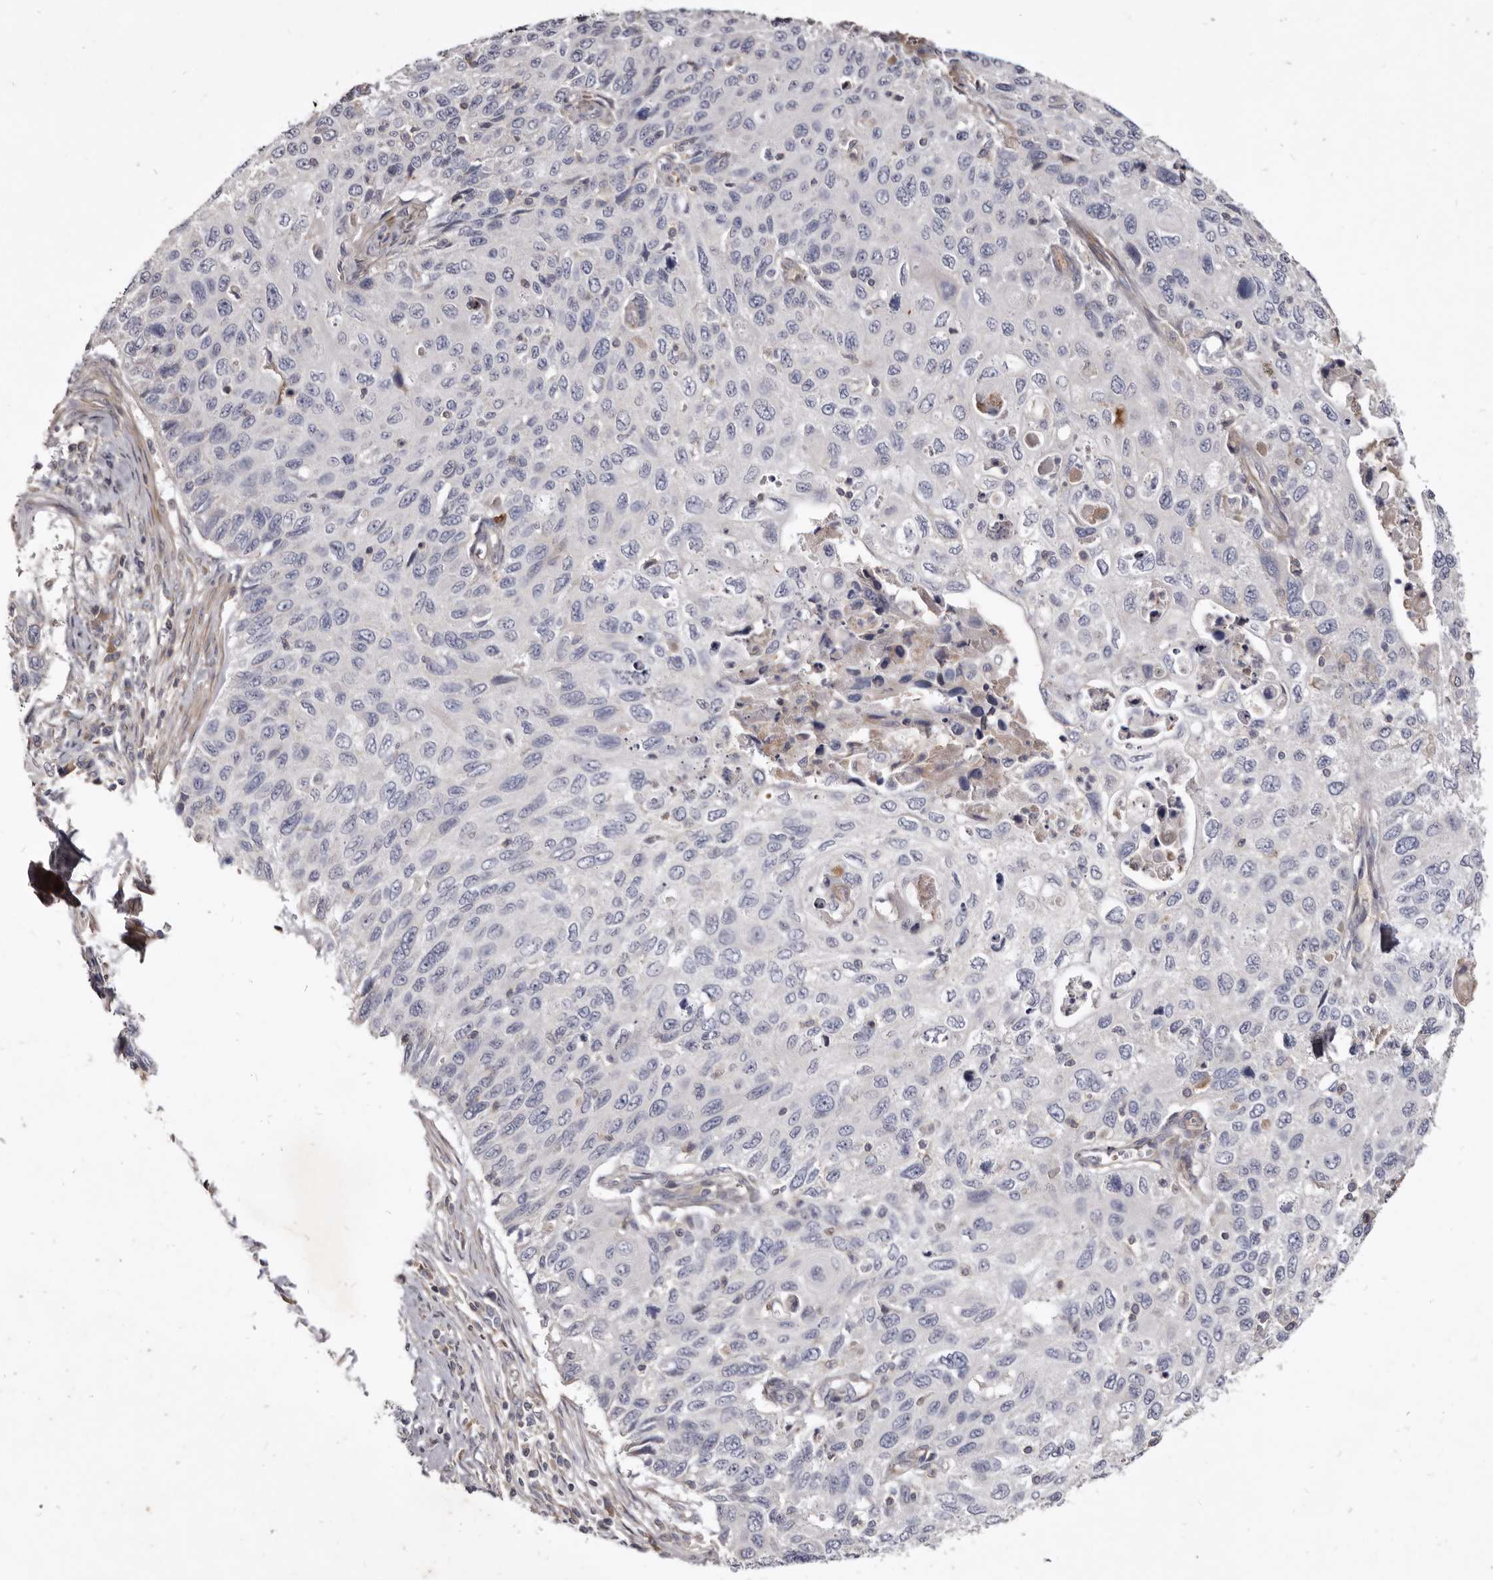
{"staining": {"intensity": "negative", "quantity": "none", "location": "none"}, "tissue": "cervical cancer", "cell_type": "Tumor cells", "image_type": "cancer", "snomed": [{"axis": "morphology", "description": "Squamous cell carcinoma, NOS"}, {"axis": "topography", "description": "Cervix"}], "caption": "This is an immunohistochemistry (IHC) histopathology image of human cervical cancer. There is no expression in tumor cells.", "gene": "FAS", "patient": {"sex": "female", "age": 70}}